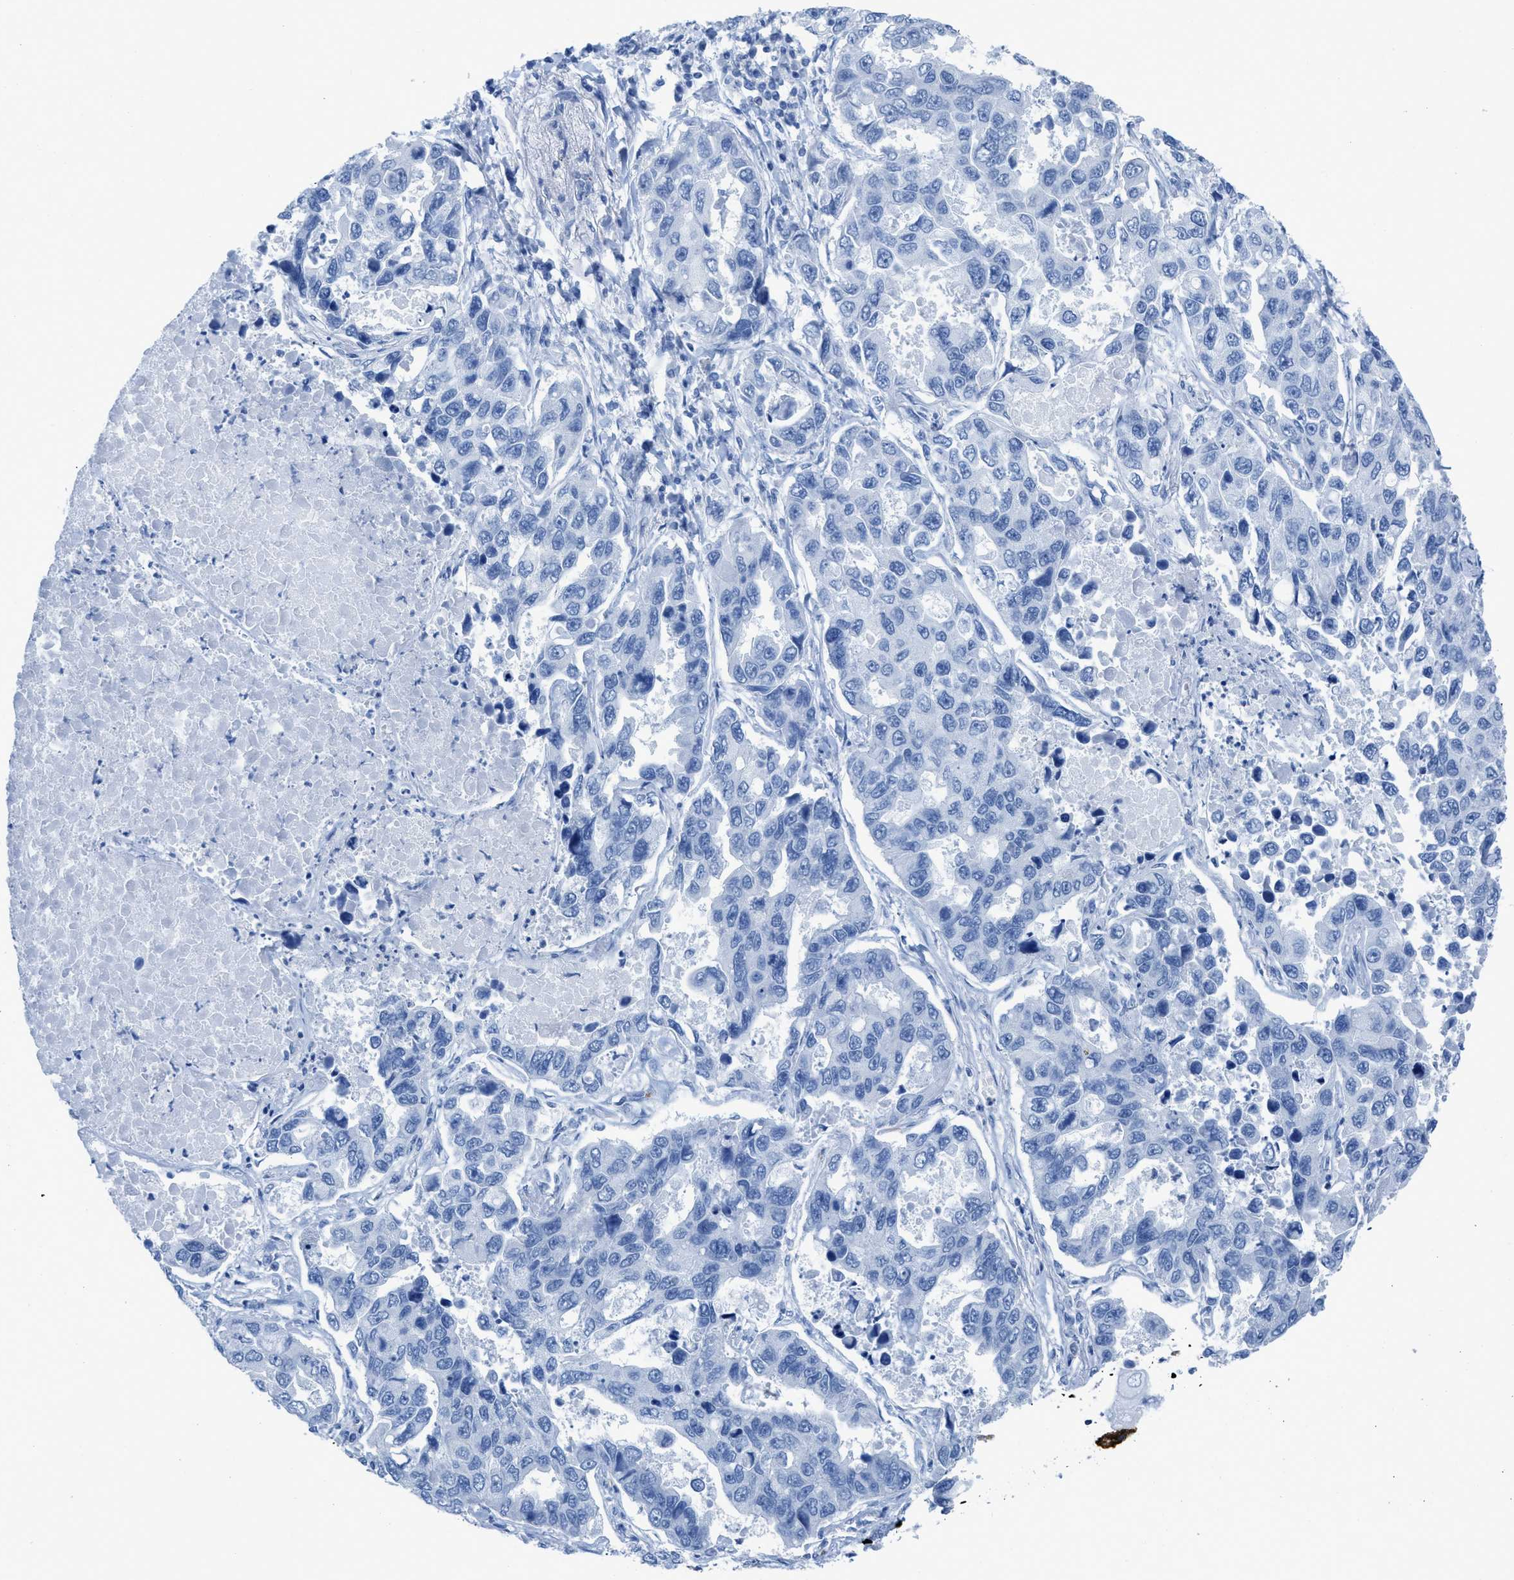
{"staining": {"intensity": "negative", "quantity": "none", "location": "none"}, "tissue": "lung cancer", "cell_type": "Tumor cells", "image_type": "cancer", "snomed": [{"axis": "morphology", "description": "Adenocarcinoma, NOS"}, {"axis": "topography", "description": "Lung"}], "caption": "Protein analysis of lung cancer demonstrates no significant staining in tumor cells.", "gene": "CDKN2A", "patient": {"sex": "male", "age": 64}}